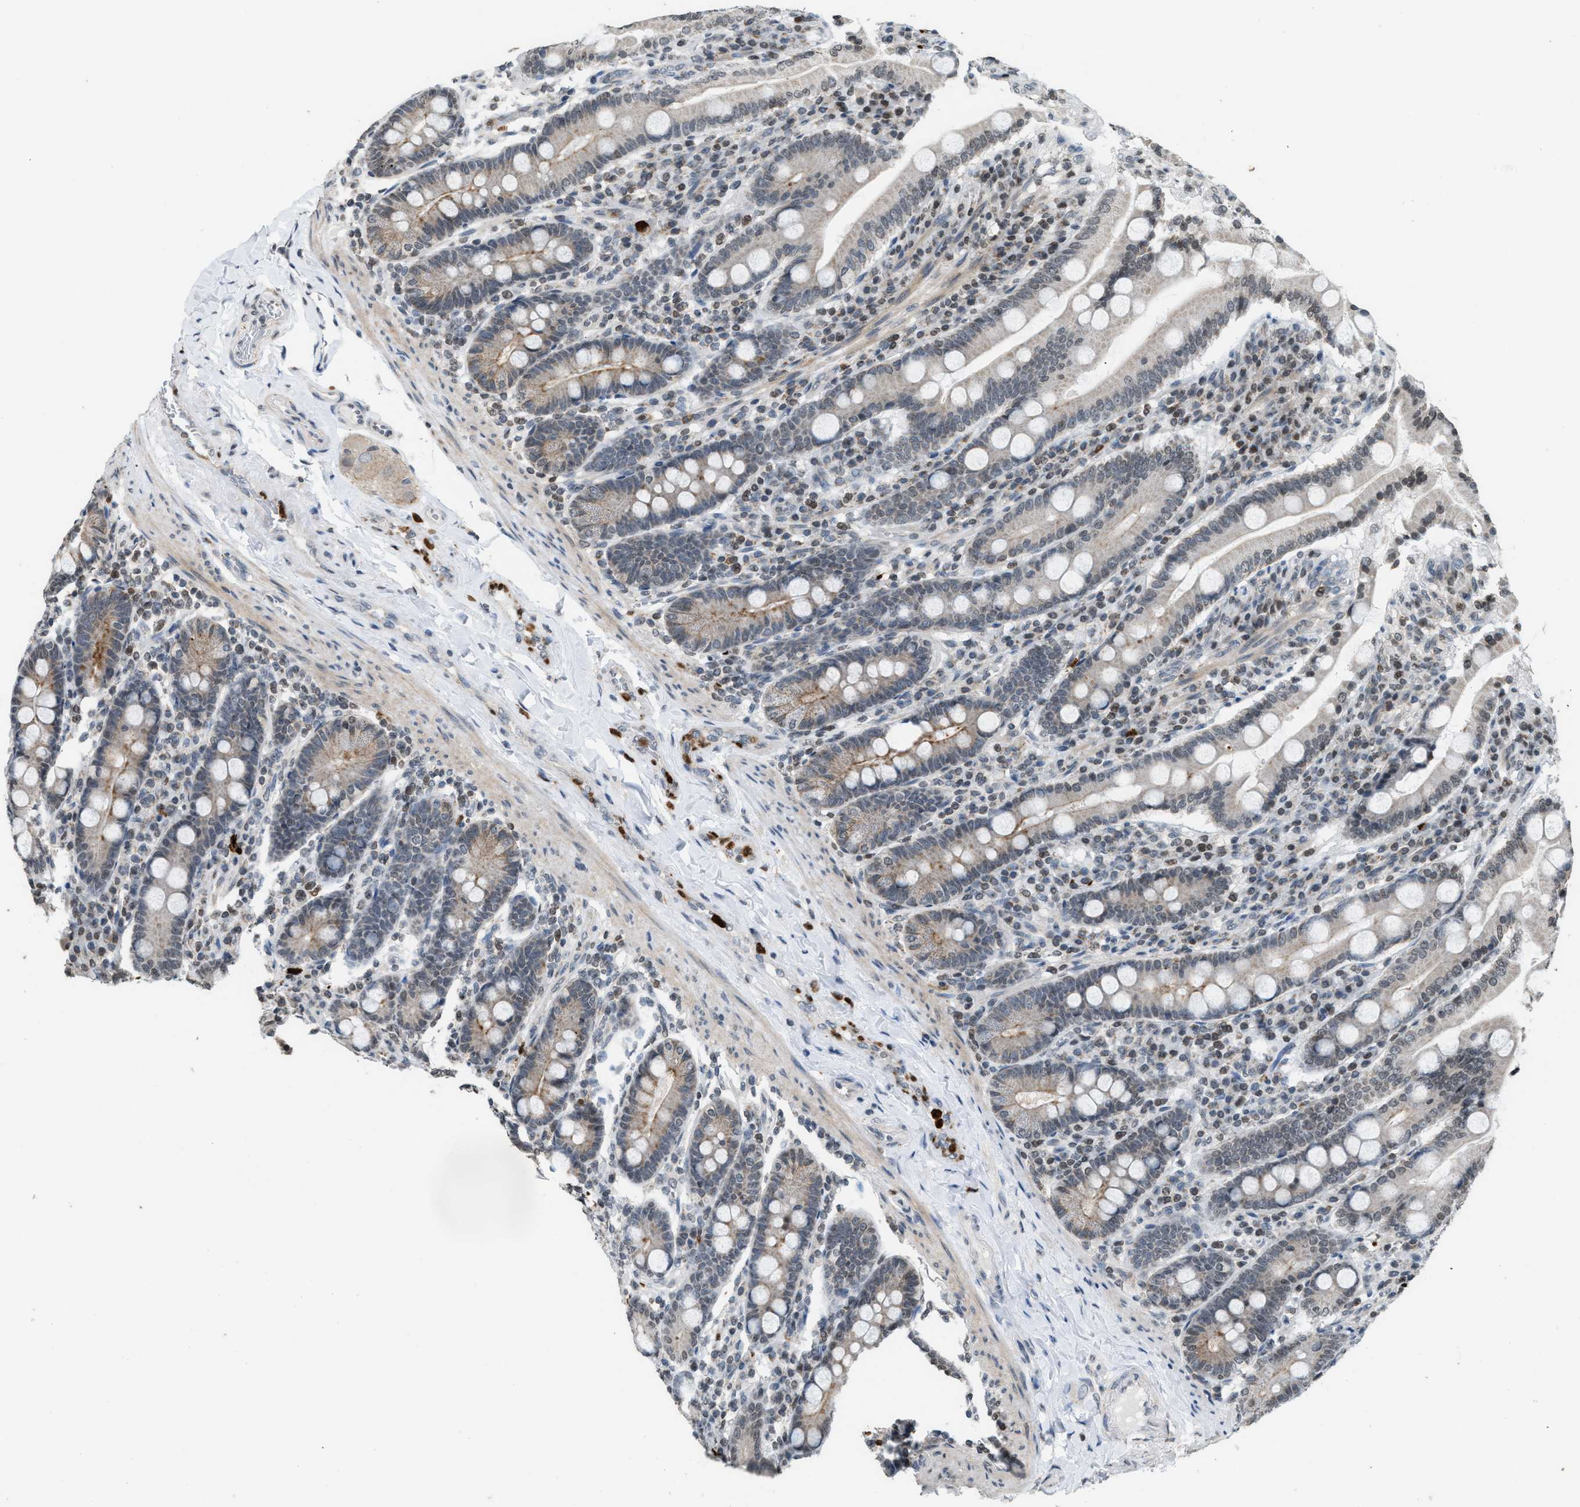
{"staining": {"intensity": "moderate", "quantity": "<25%", "location": "cytoplasmic/membranous,nuclear"}, "tissue": "duodenum", "cell_type": "Glandular cells", "image_type": "normal", "snomed": [{"axis": "morphology", "description": "Normal tissue, NOS"}, {"axis": "topography", "description": "Duodenum"}], "caption": "Immunohistochemistry of unremarkable duodenum exhibits low levels of moderate cytoplasmic/membranous,nuclear expression in about <25% of glandular cells. (IHC, brightfield microscopy, high magnification).", "gene": "PRUNE2", "patient": {"sex": "male", "age": 50}}